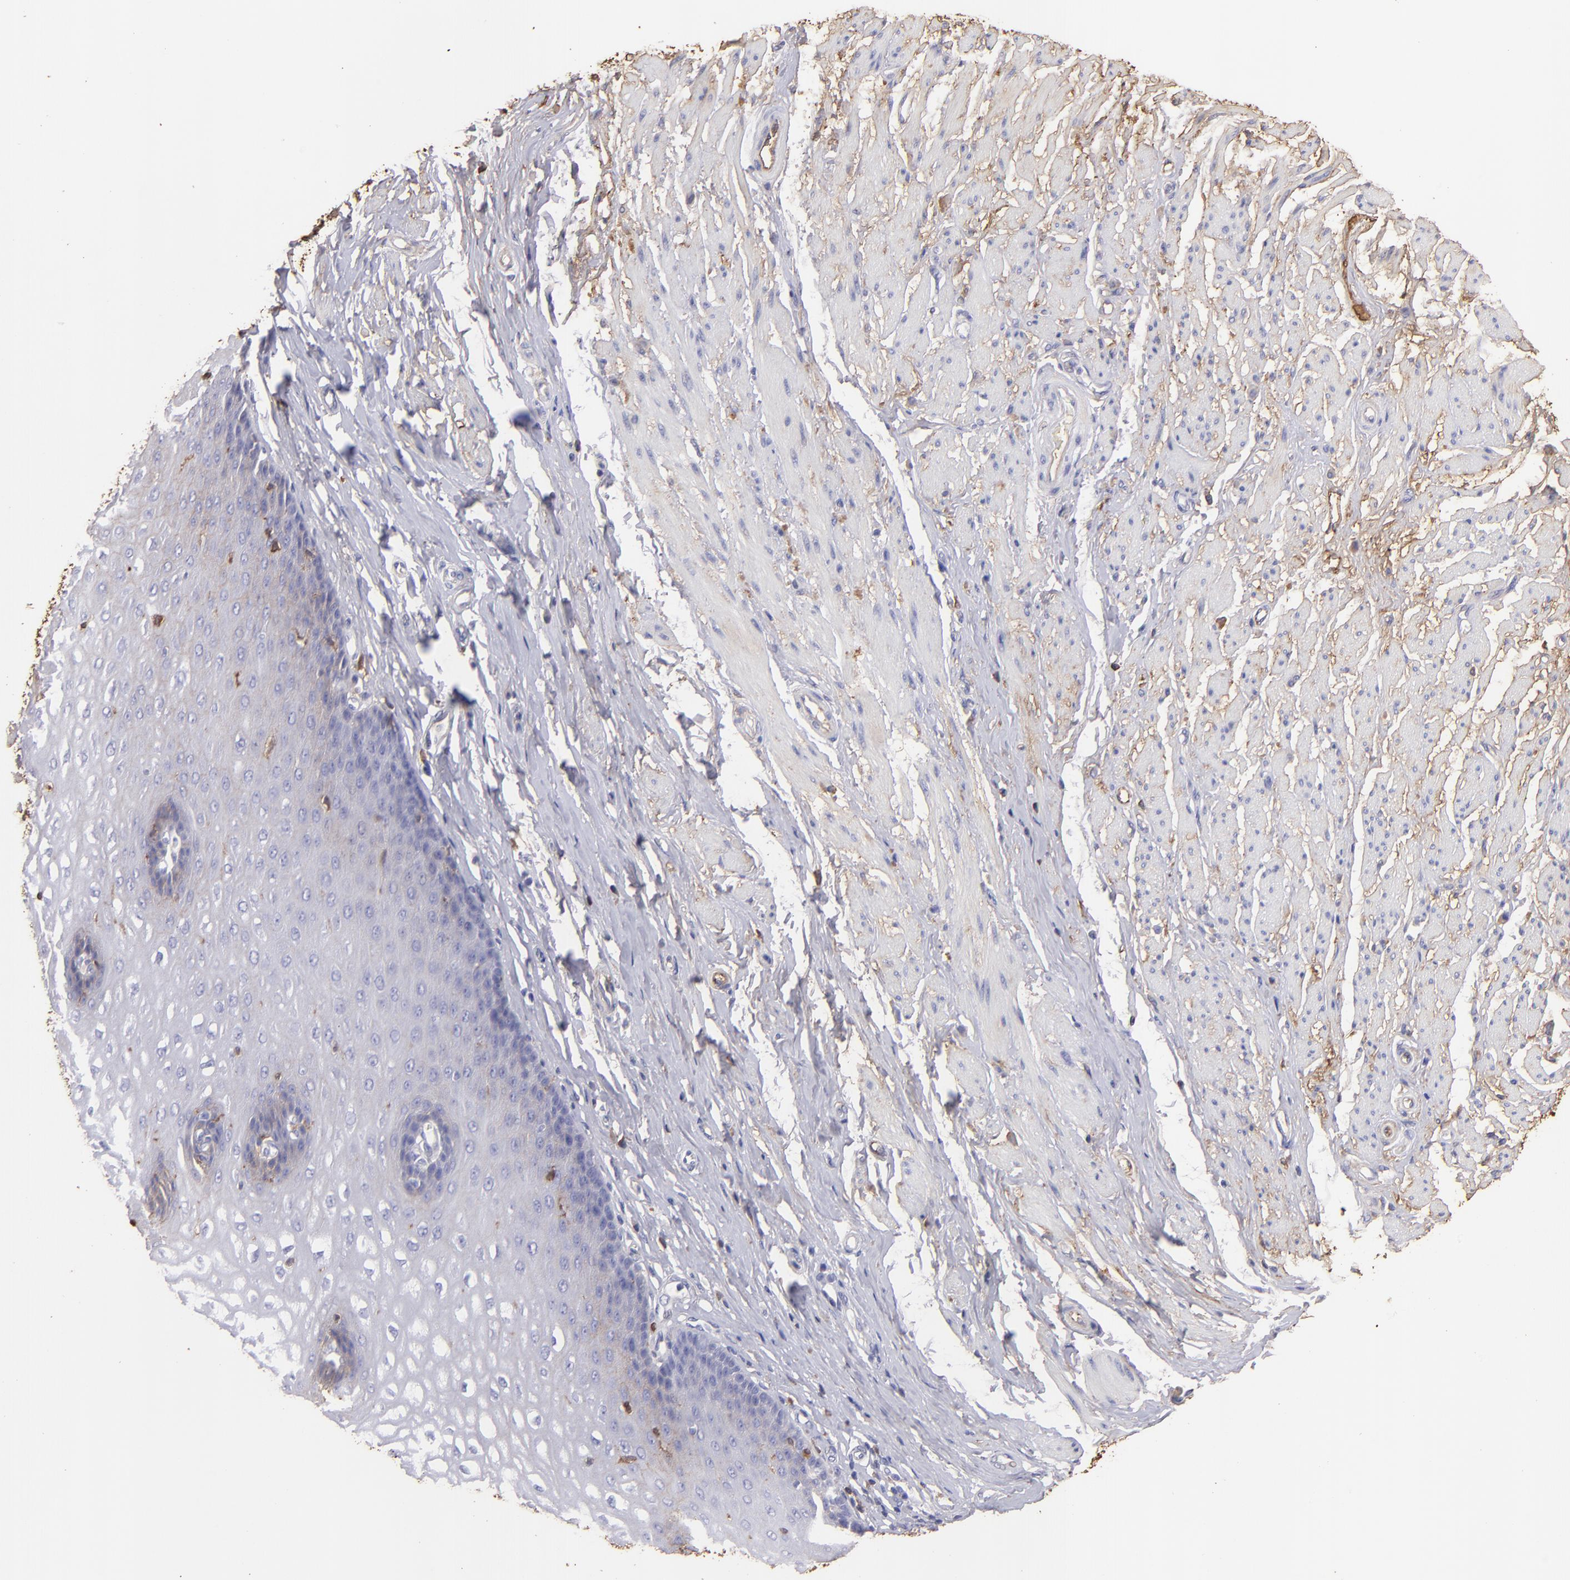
{"staining": {"intensity": "moderate", "quantity": "<25%", "location": "cytoplasmic/membranous"}, "tissue": "esophagus", "cell_type": "Squamous epithelial cells", "image_type": "normal", "snomed": [{"axis": "morphology", "description": "Normal tissue, NOS"}, {"axis": "topography", "description": "Esophagus"}], "caption": "Human esophagus stained with a brown dye shows moderate cytoplasmic/membranous positive expression in about <25% of squamous epithelial cells.", "gene": "FGB", "patient": {"sex": "male", "age": 70}}